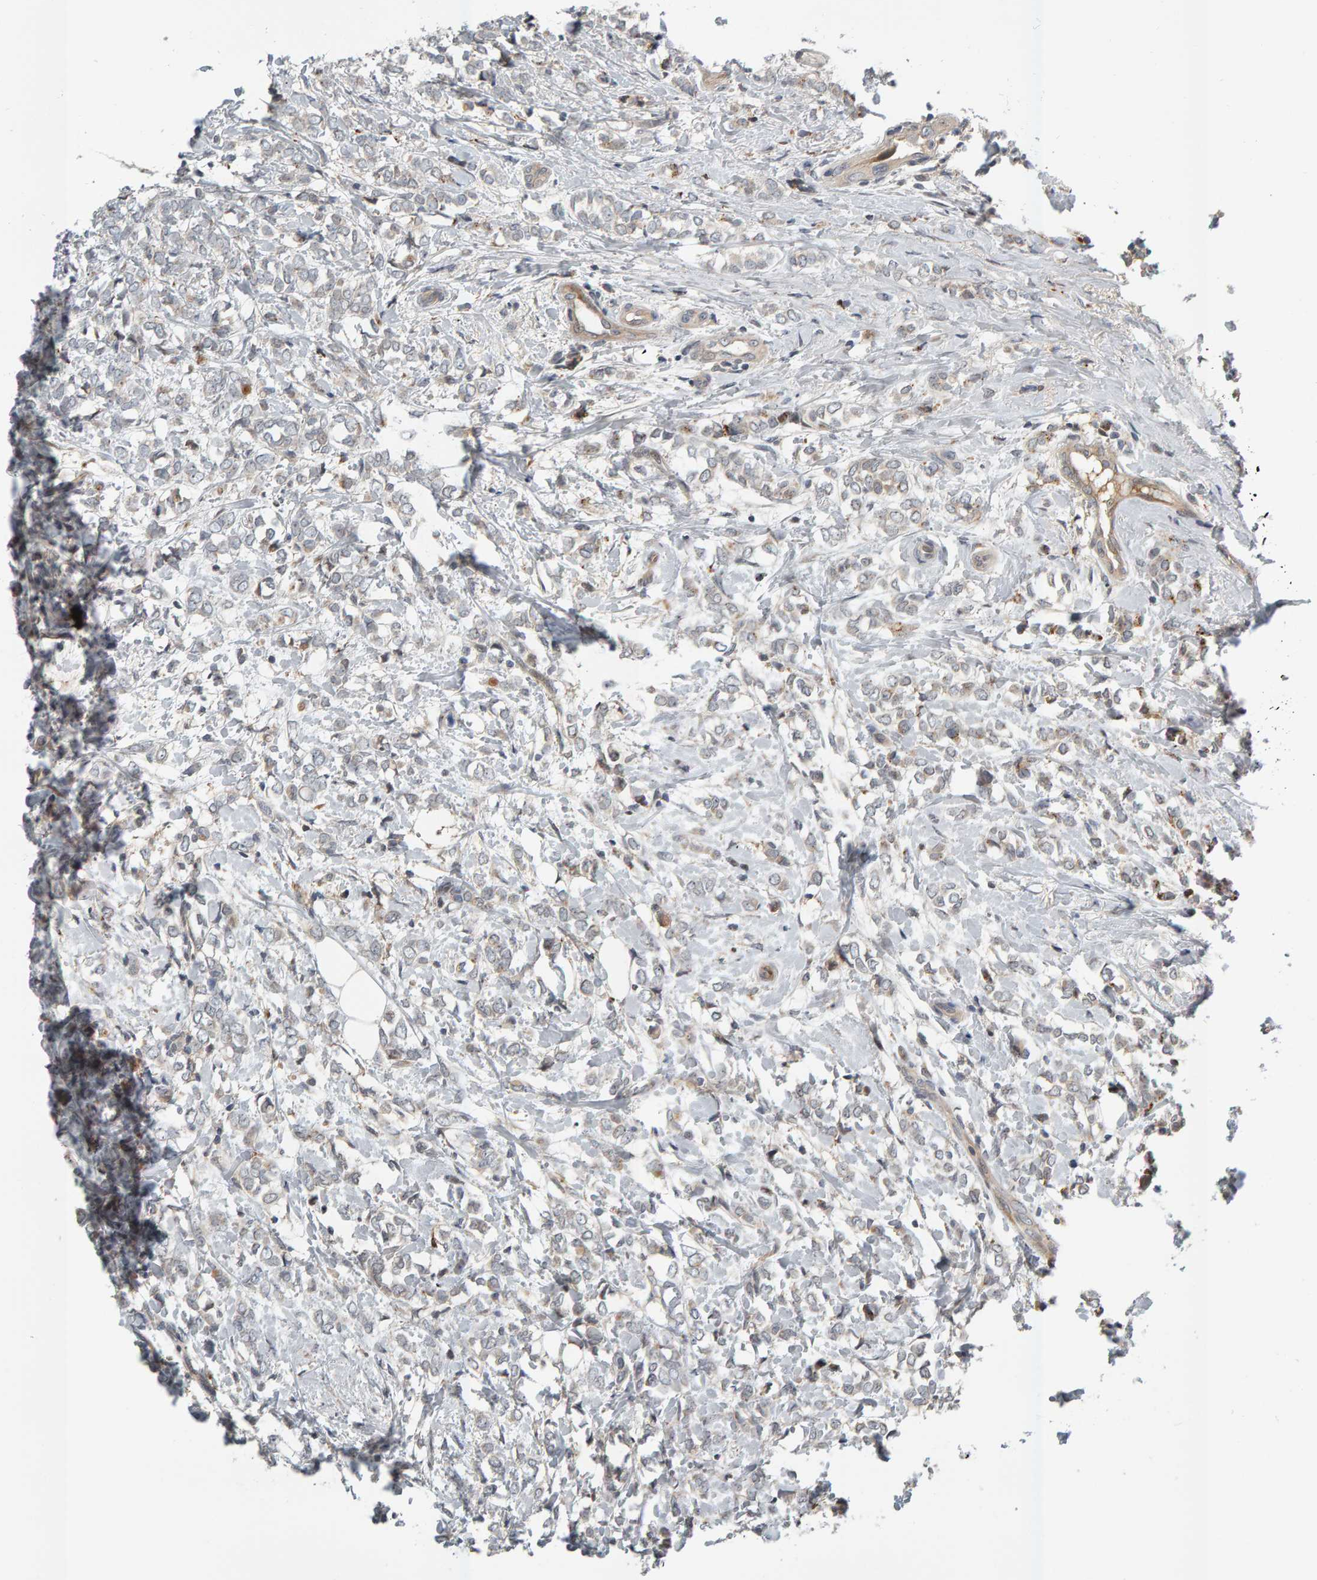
{"staining": {"intensity": "negative", "quantity": "none", "location": "none"}, "tissue": "breast cancer", "cell_type": "Tumor cells", "image_type": "cancer", "snomed": [{"axis": "morphology", "description": "Normal tissue, NOS"}, {"axis": "morphology", "description": "Lobular carcinoma"}, {"axis": "topography", "description": "Breast"}], "caption": "DAB immunohistochemical staining of breast lobular carcinoma exhibits no significant expression in tumor cells.", "gene": "ZNF160", "patient": {"sex": "female", "age": 47}}